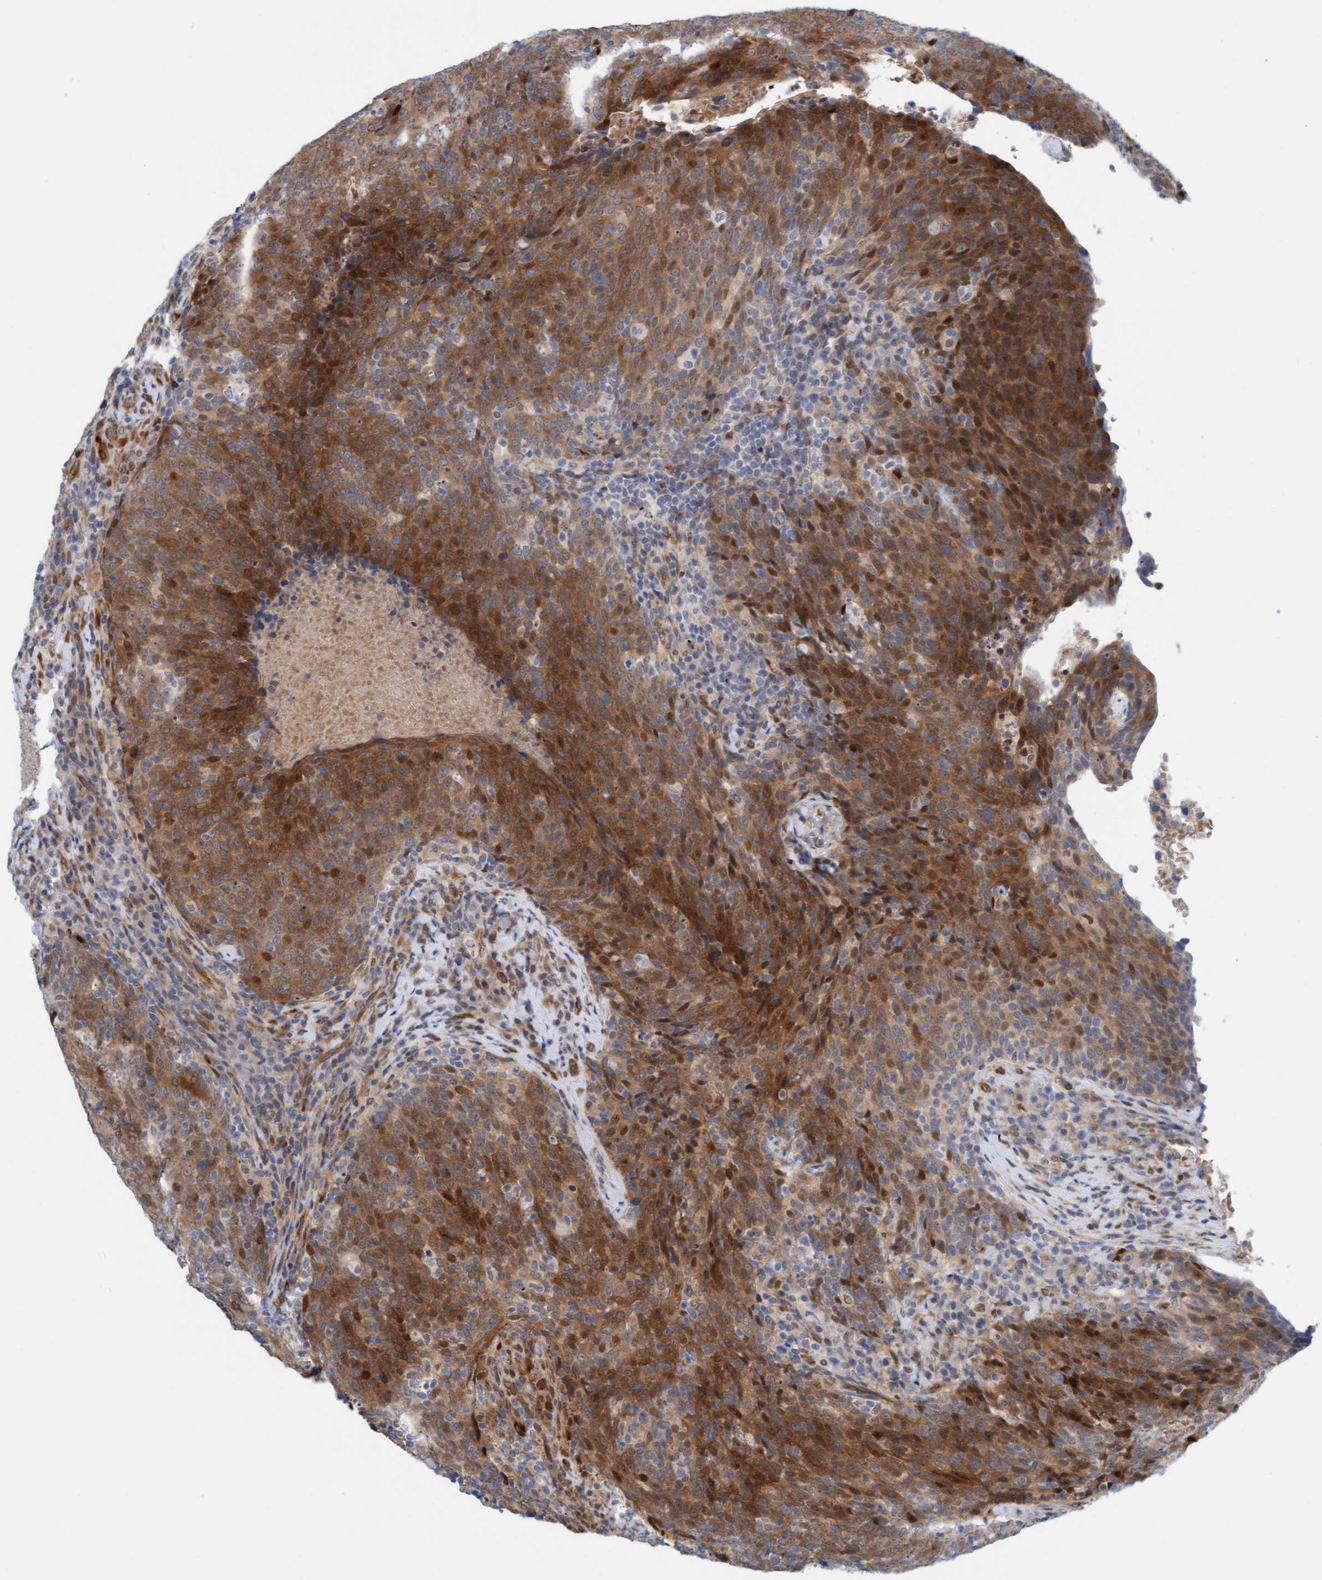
{"staining": {"intensity": "strong", "quantity": ">75%", "location": "cytoplasmic/membranous,nuclear"}, "tissue": "head and neck cancer", "cell_type": "Tumor cells", "image_type": "cancer", "snomed": [{"axis": "morphology", "description": "Squamous cell carcinoma, NOS"}, {"axis": "morphology", "description": "Squamous cell carcinoma, metastatic, NOS"}, {"axis": "topography", "description": "Lymph node"}, {"axis": "topography", "description": "Head-Neck"}], "caption": "Head and neck squamous cell carcinoma stained with a protein marker shows strong staining in tumor cells.", "gene": "EIF4EBP1", "patient": {"sex": "male", "age": 62}}